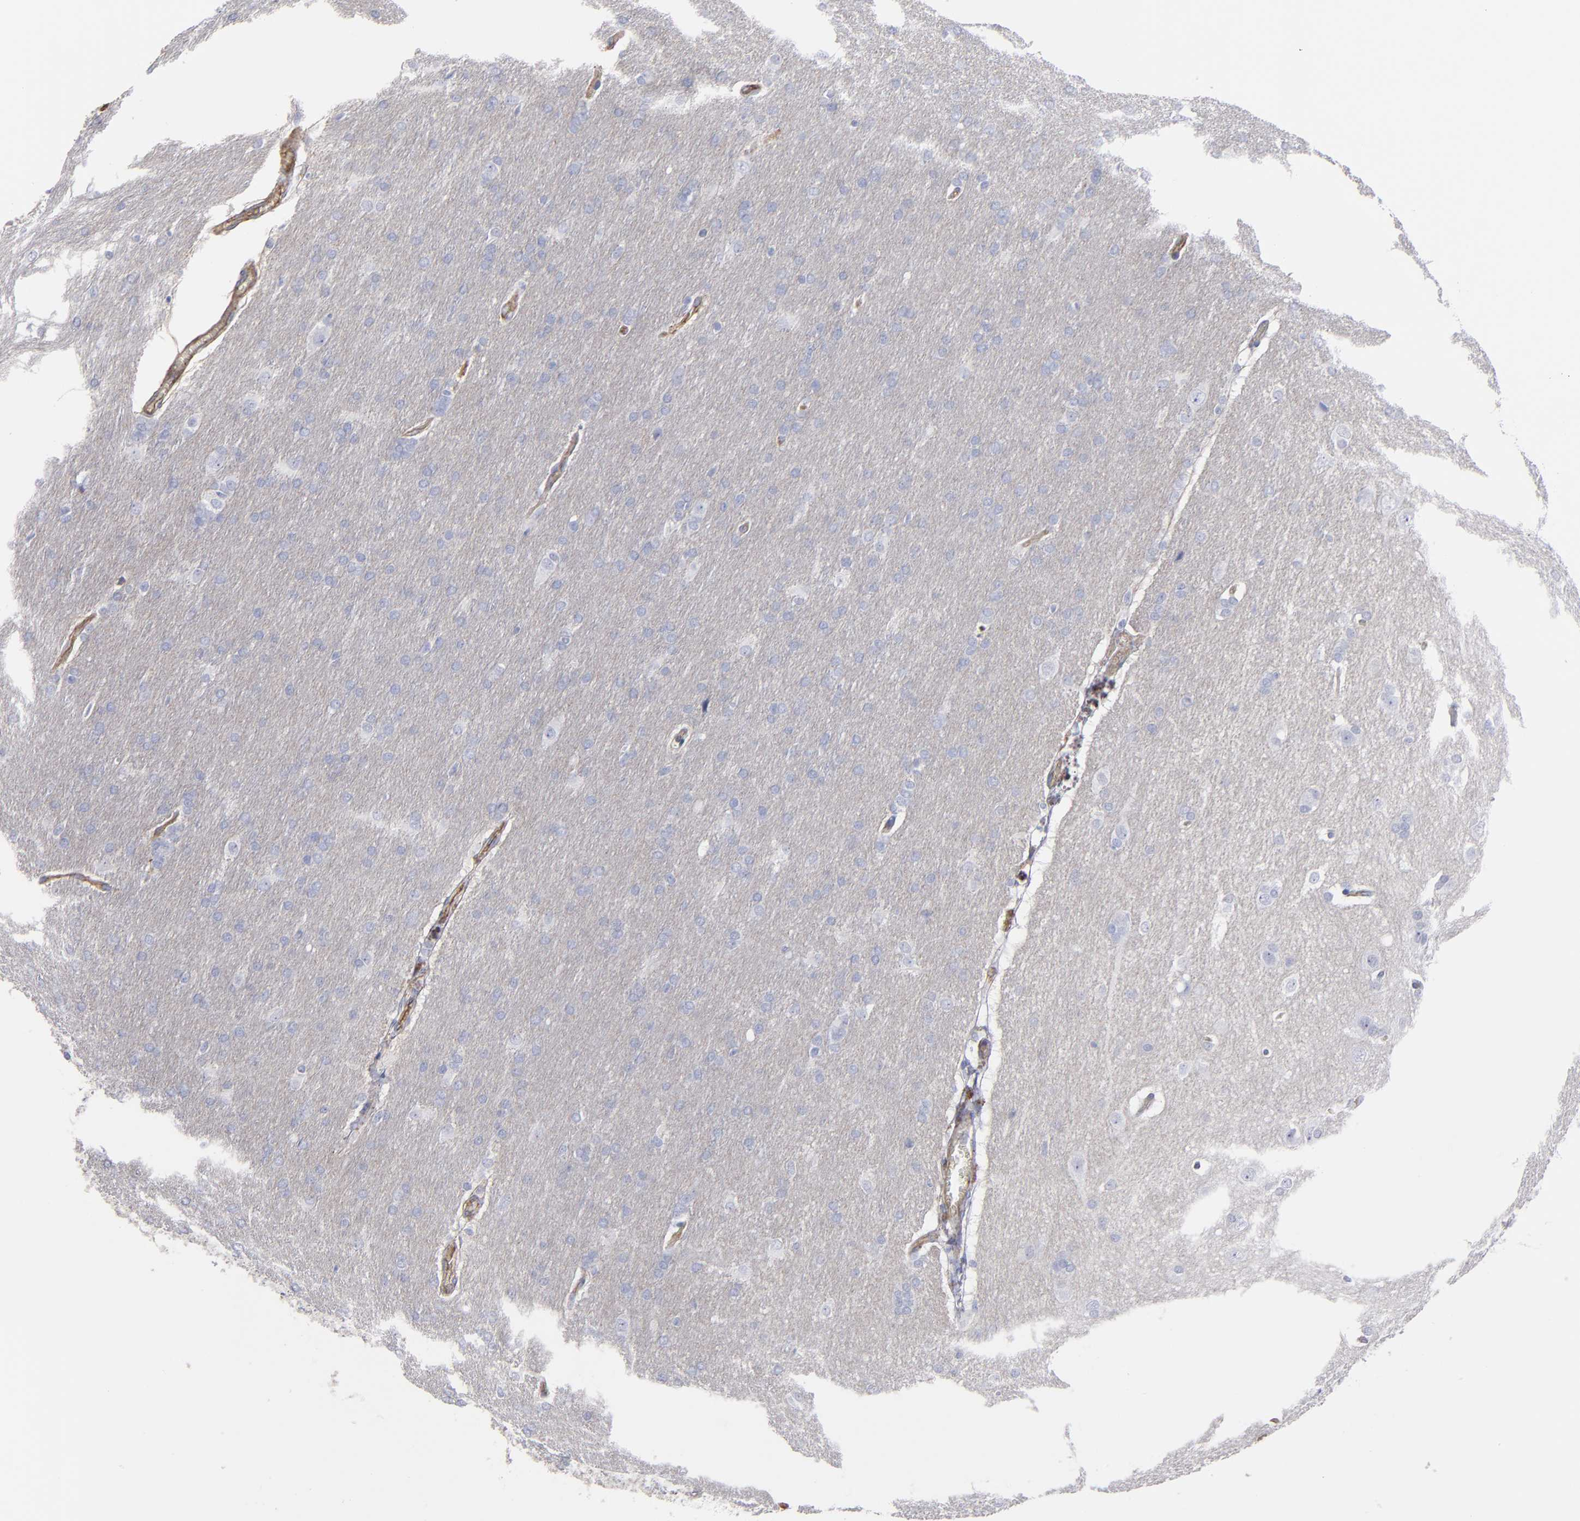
{"staining": {"intensity": "negative", "quantity": "none", "location": "none"}, "tissue": "glioma", "cell_type": "Tumor cells", "image_type": "cancer", "snomed": [{"axis": "morphology", "description": "Glioma, malignant, Low grade"}, {"axis": "topography", "description": "Brain"}], "caption": "The micrograph shows no staining of tumor cells in malignant glioma (low-grade).", "gene": "TM4SF1", "patient": {"sex": "female", "age": 32}}